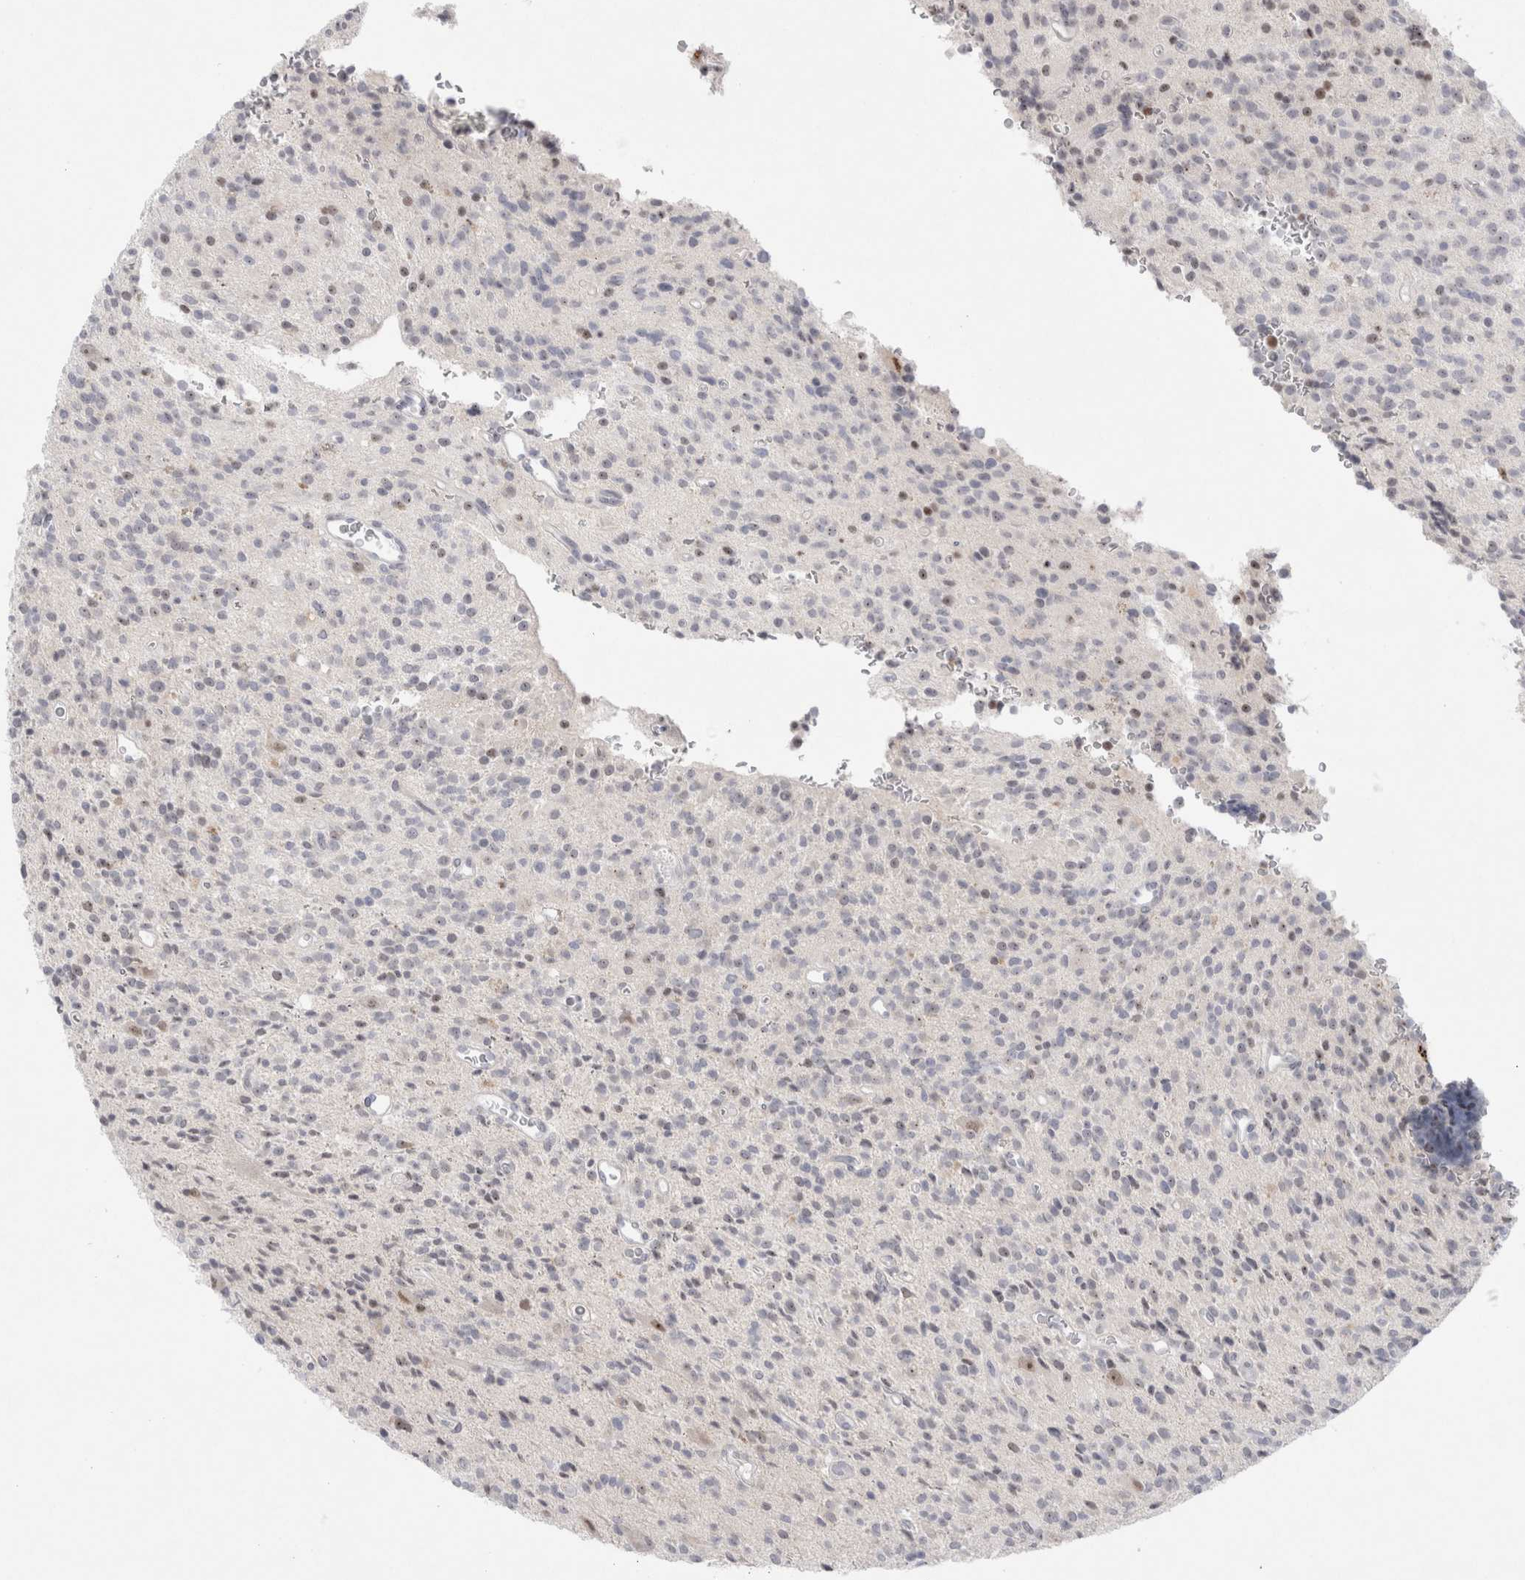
{"staining": {"intensity": "weak", "quantity": "25%-75%", "location": "nuclear"}, "tissue": "glioma", "cell_type": "Tumor cells", "image_type": "cancer", "snomed": [{"axis": "morphology", "description": "Glioma, malignant, High grade"}, {"axis": "topography", "description": "Brain"}], "caption": "A brown stain shows weak nuclear staining of a protein in malignant high-grade glioma tumor cells. (DAB (3,3'-diaminobenzidine) = brown stain, brightfield microscopy at high magnification).", "gene": "CERS5", "patient": {"sex": "male", "age": 34}}